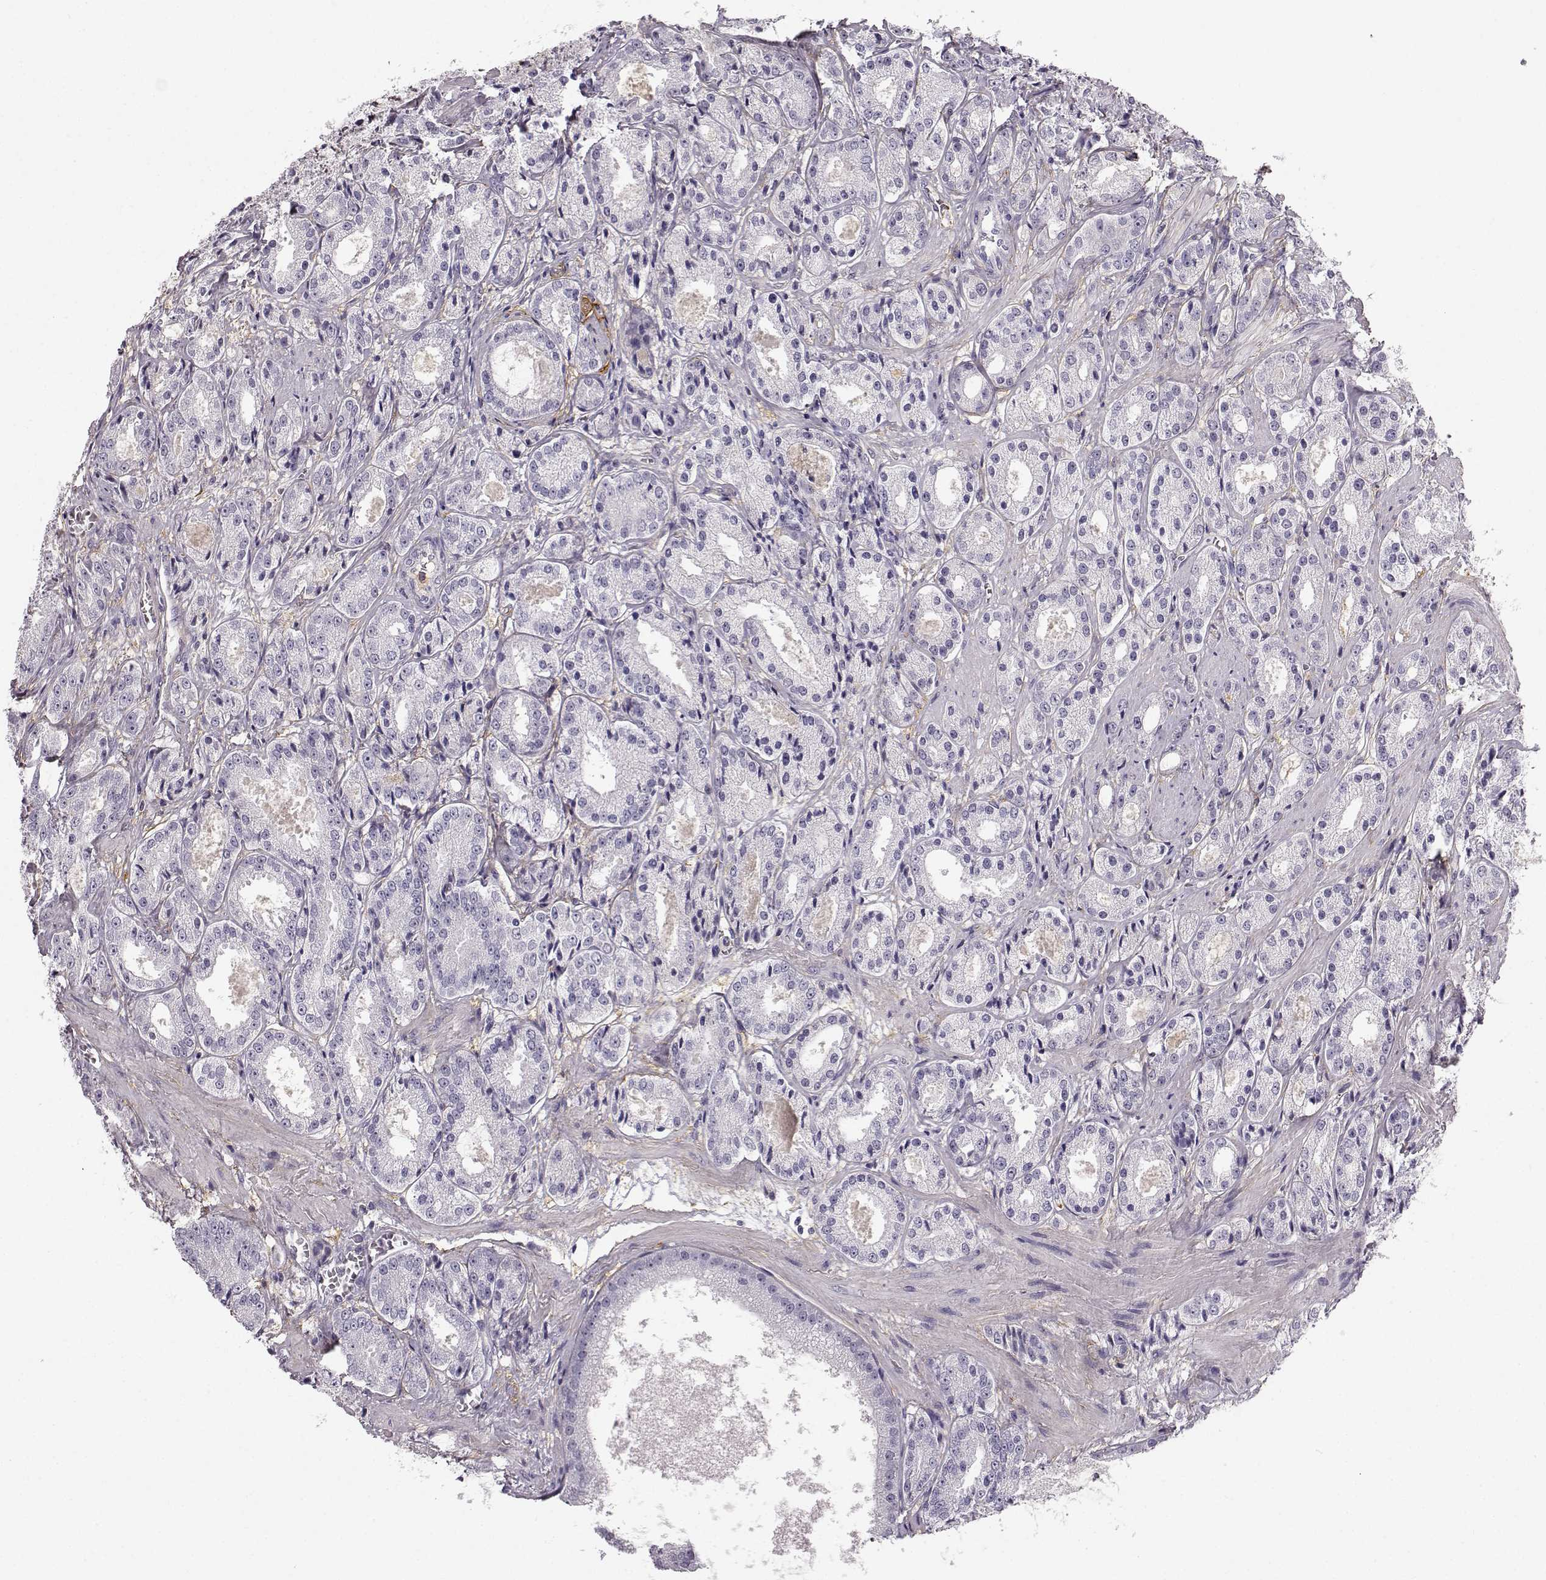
{"staining": {"intensity": "negative", "quantity": "none", "location": "none"}, "tissue": "prostate cancer", "cell_type": "Tumor cells", "image_type": "cancer", "snomed": [{"axis": "morphology", "description": "Adenocarcinoma, High grade"}, {"axis": "topography", "description": "Prostate"}], "caption": "Immunohistochemical staining of prostate adenocarcinoma (high-grade) reveals no significant staining in tumor cells.", "gene": "TRIM69", "patient": {"sex": "male", "age": 66}}